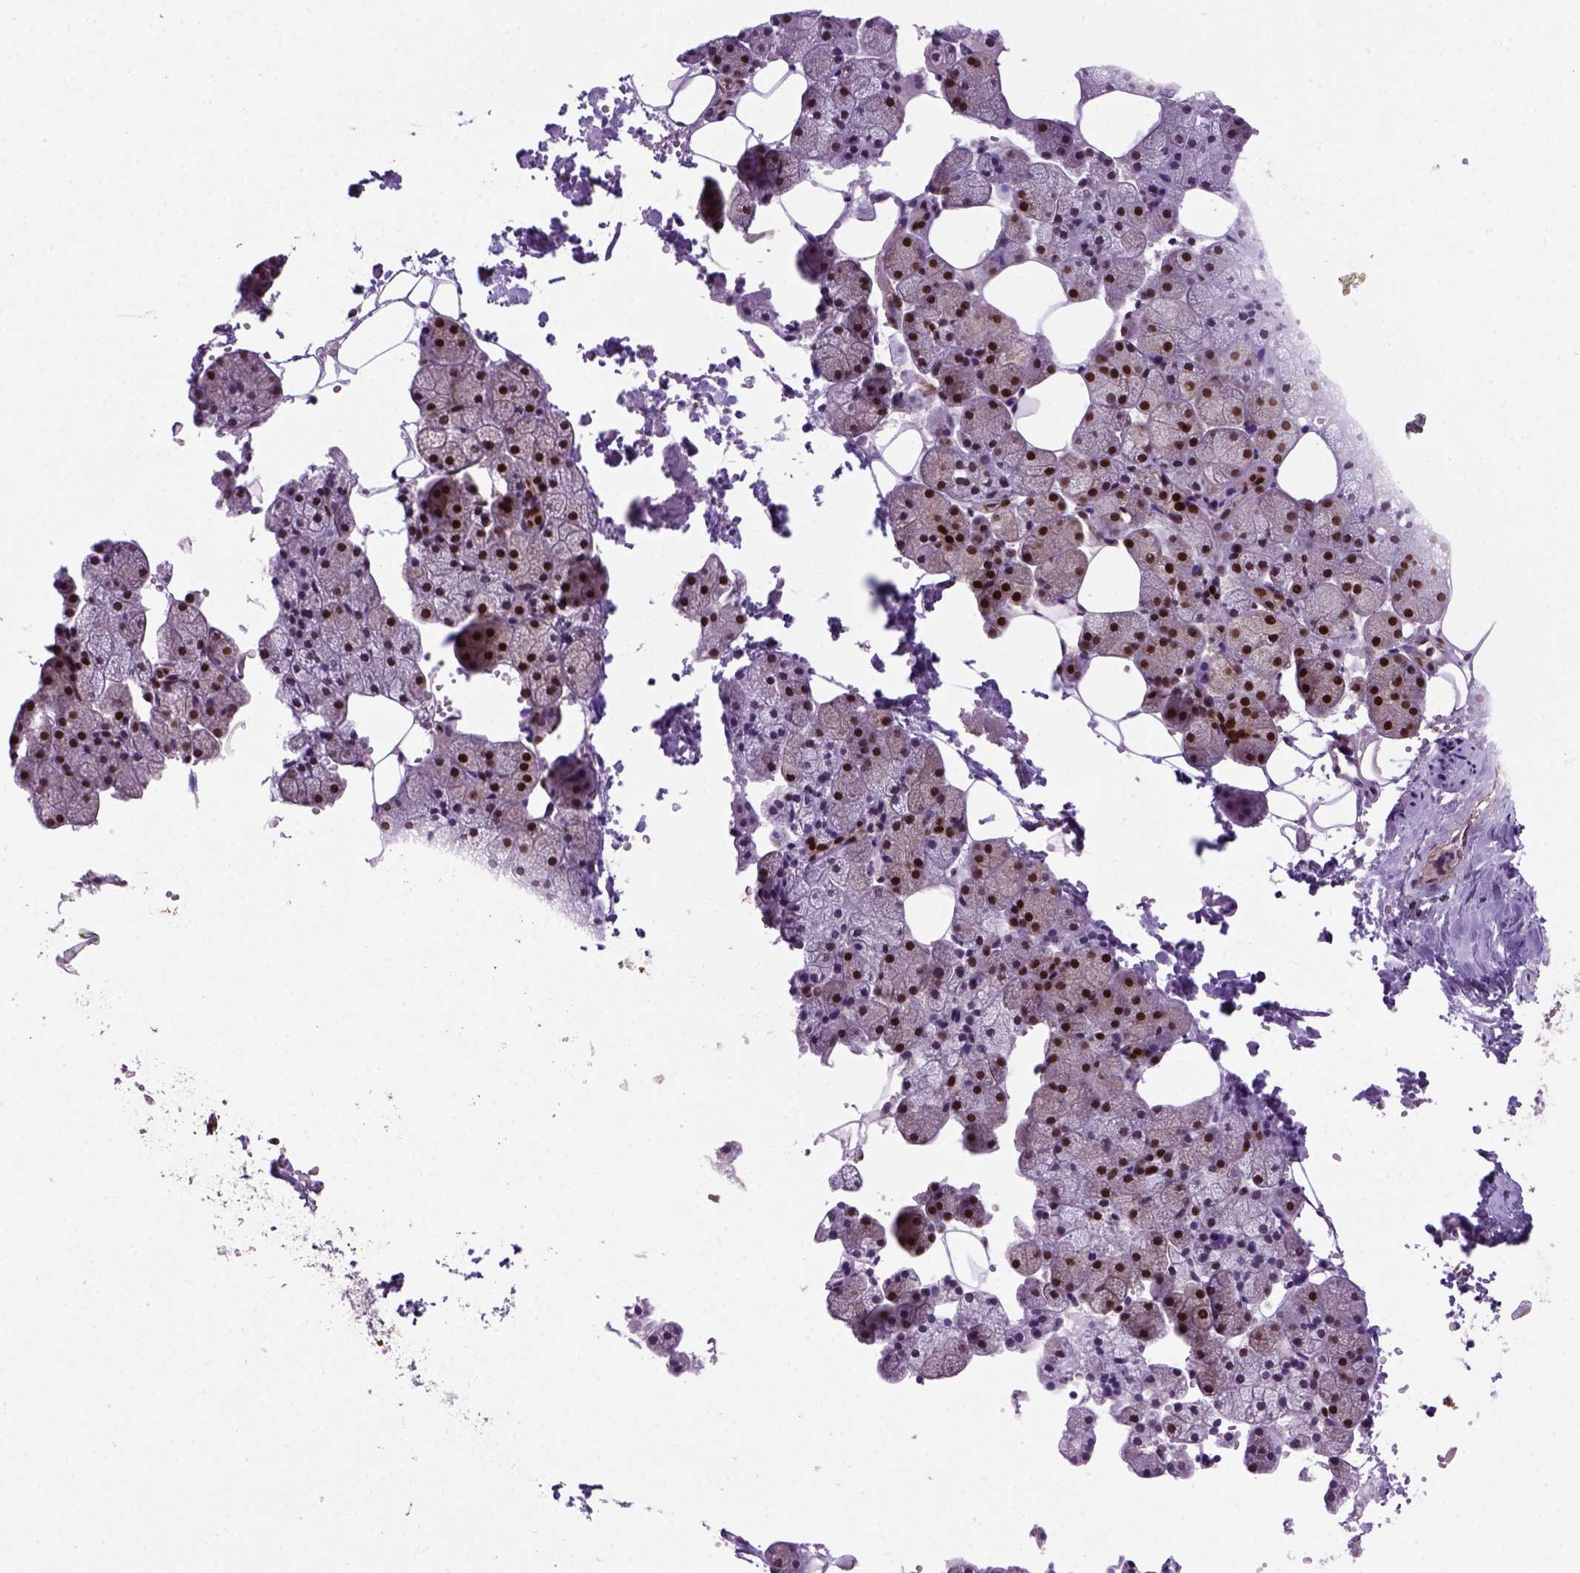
{"staining": {"intensity": "strong", "quantity": ">75%", "location": "nuclear"}, "tissue": "salivary gland", "cell_type": "Glandular cells", "image_type": "normal", "snomed": [{"axis": "morphology", "description": "Normal tissue, NOS"}, {"axis": "topography", "description": "Salivary gland"}], "caption": "Immunohistochemical staining of benign human salivary gland reveals strong nuclear protein positivity in approximately >75% of glandular cells. Ihc stains the protein in brown and the nuclei are stained blue.", "gene": "MGMT", "patient": {"sex": "male", "age": 38}}